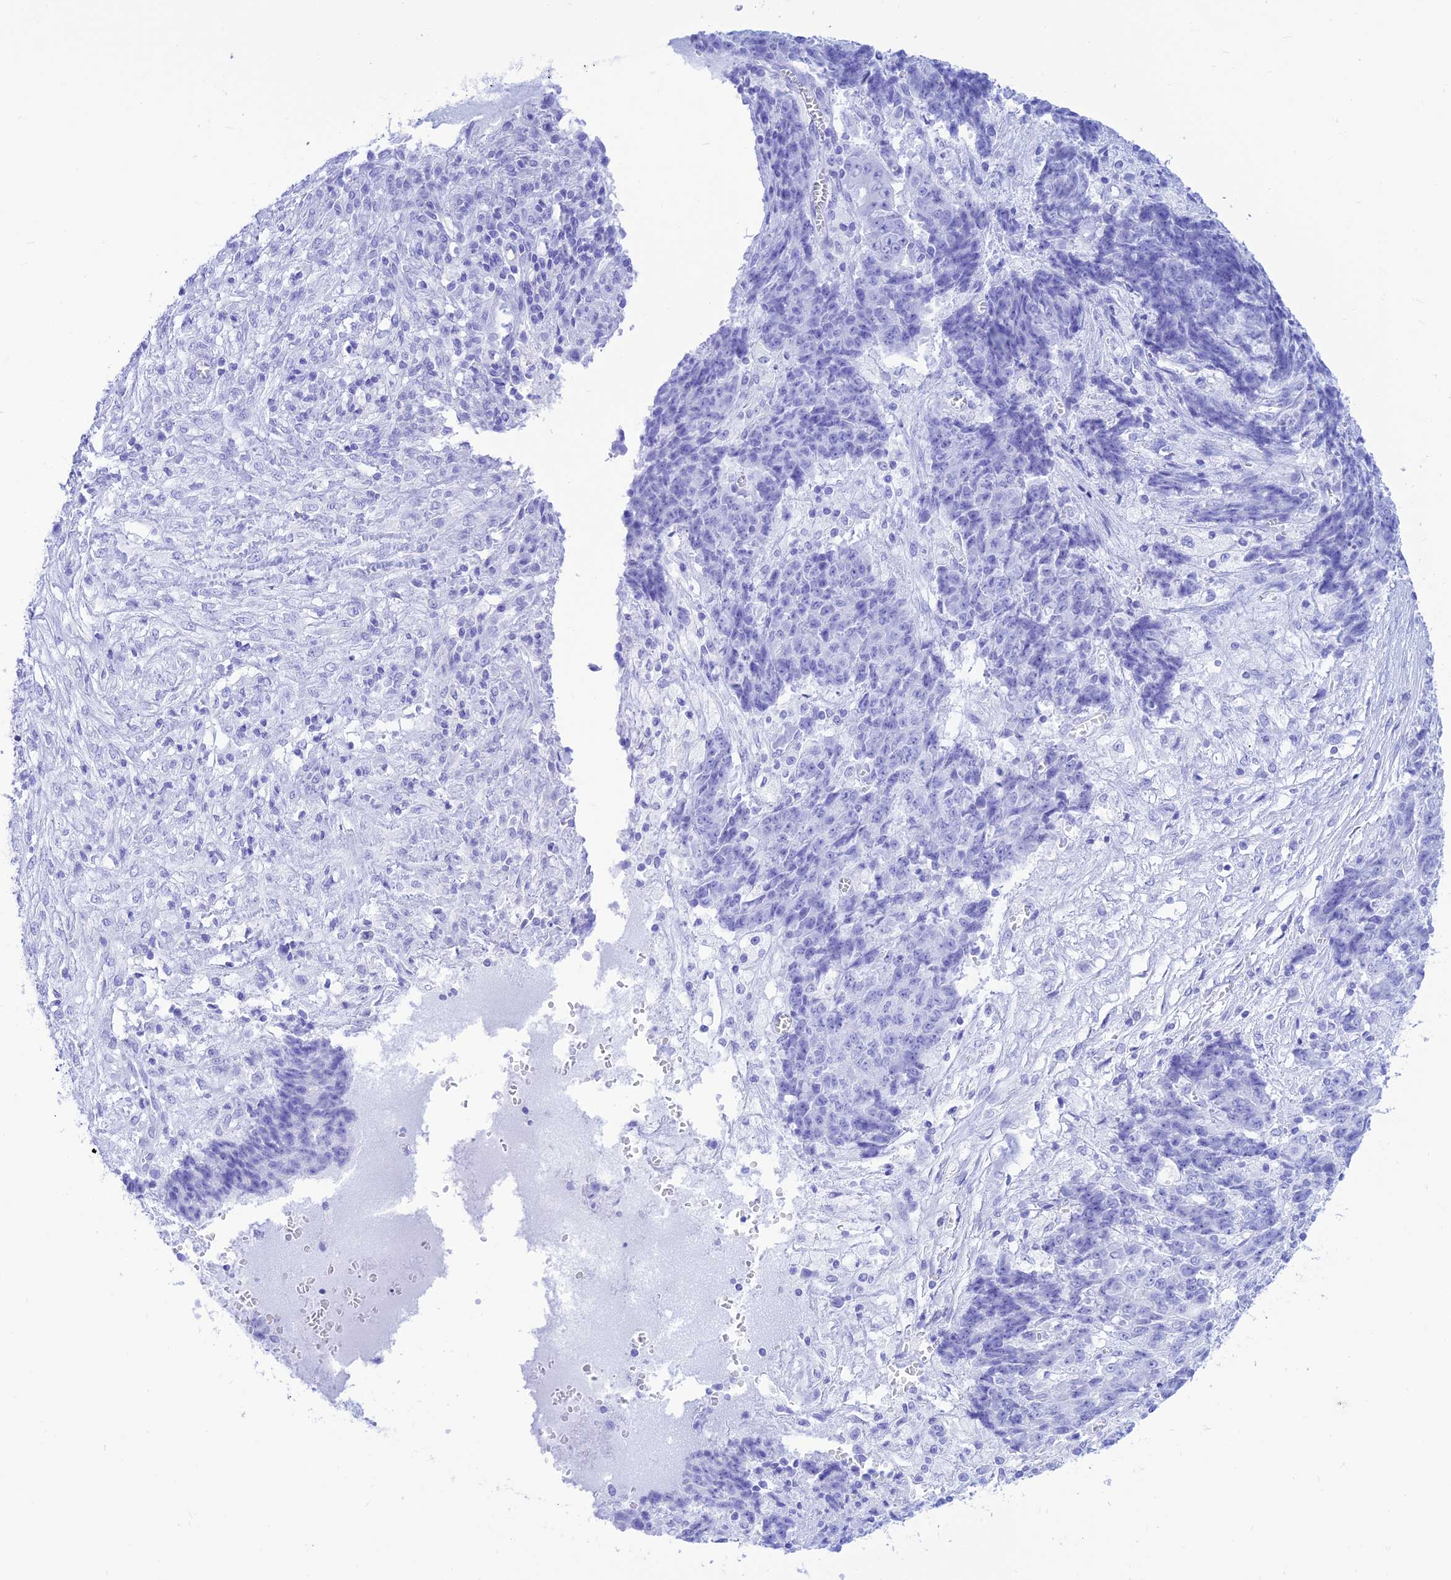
{"staining": {"intensity": "negative", "quantity": "none", "location": "none"}, "tissue": "ovarian cancer", "cell_type": "Tumor cells", "image_type": "cancer", "snomed": [{"axis": "morphology", "description": "Carcinoma, endometroid"}, {"axis": "topography", "description": "Ovary"}], "caption": "A high-resolution image shows immunohistochemistry (IHC) staining of ovarian cancer, which shows no significant positivity in tumor cells.", "gene": "PRNP", "patient": {"sex": "female", "age": 42}}